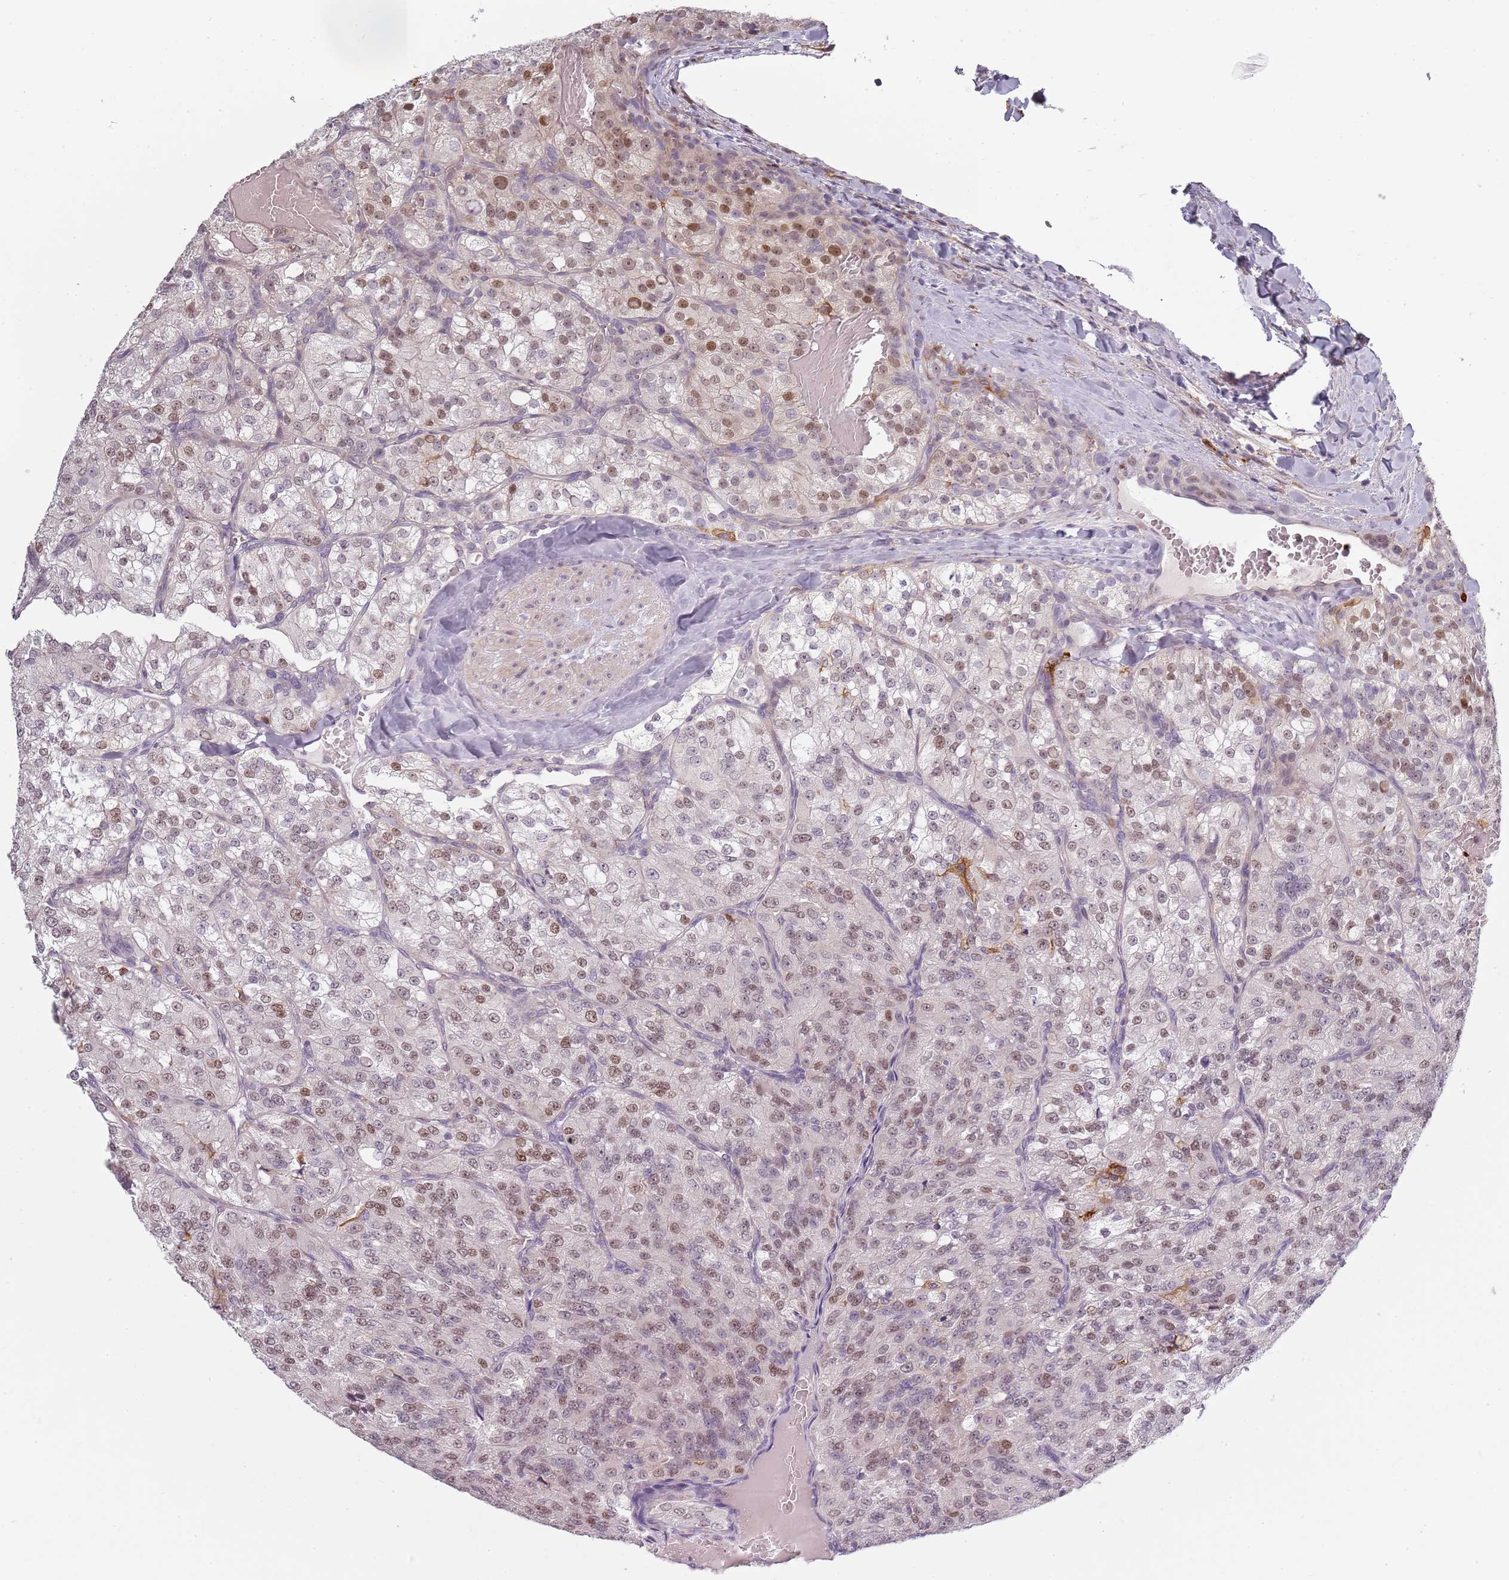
{"staining": {"intensity": "moderate", "quantity": "25%-75%", "location": "nuclear"}, "tissue": "renal cancer", "cell_type": "Tumor cells", "image_type": "cancer", "snomed": [{"axis": "morphology", "description": "Adenocarcinoma, NOS"}, {"axis": "topography", "description": "Kidney"}], "caption": "A brown stain shows moderate nuclear positivity of a protein in renal cancer tumor cells.", "gene": "CC2D2B", "patient": {"sex": "female", "age": 63}}